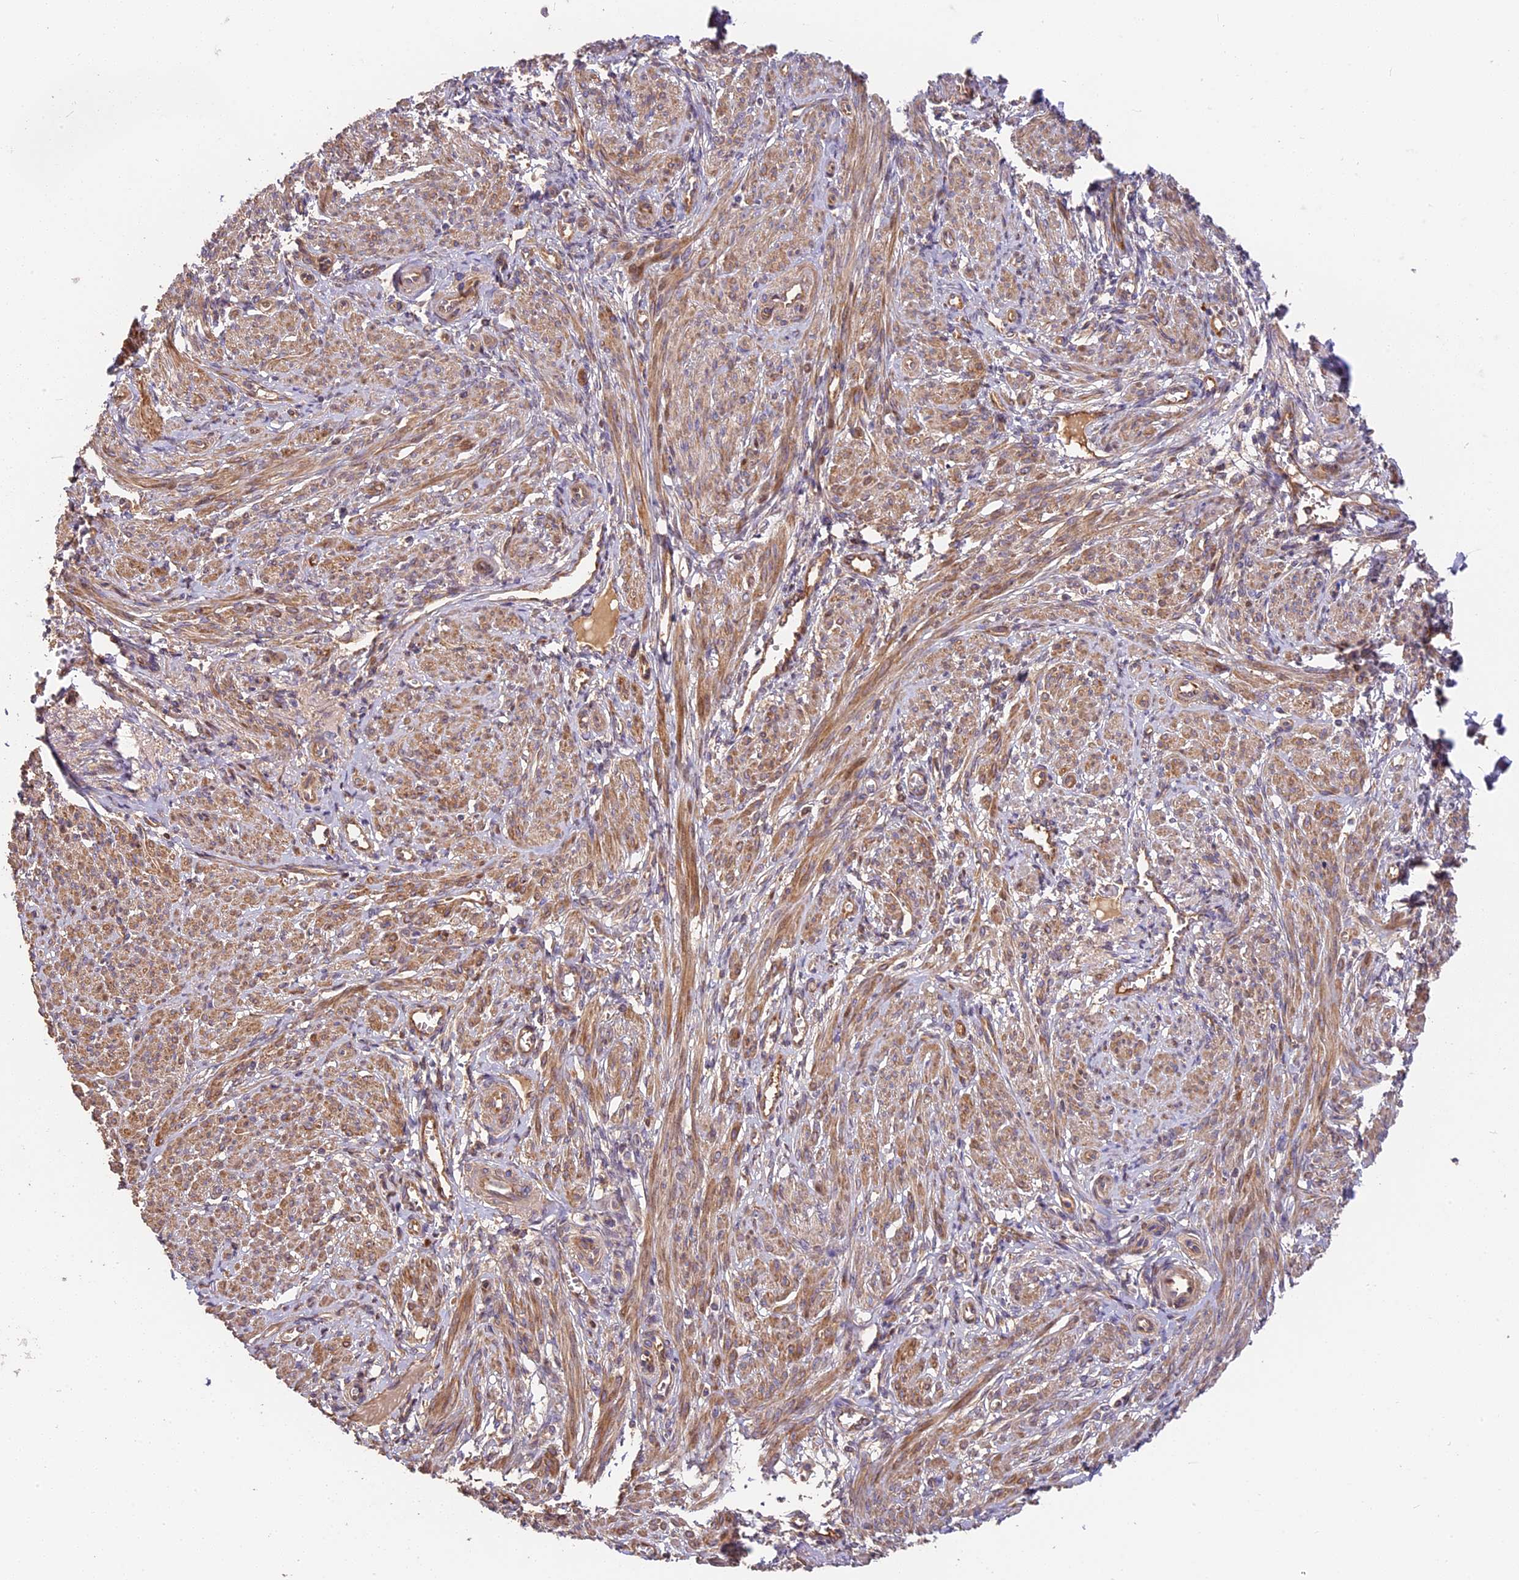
{"staining": {"intensity": "moderate", "quantity": "25%-75%", "location": "cytoplasmic/membranous"}, "tissue": "smooth muscle", "cell_type": "Smooth muscle cells", "image_type": "normal", "snomed": [{"axis": "morphology", "description": "Normal tissue, NOS"}, {"axis": "topography", "description": "Smooth muscle"}], "caption": "Immunohistochemical staining of unremarkable human smooth muscle displays 25%-75% levels of moderate cytoplasmic/membranous protein expression in about 25%-75% of smooth muscle cells.", "gene": "ARHGAP17", "patient": {"sex": "female", "age": 39}}